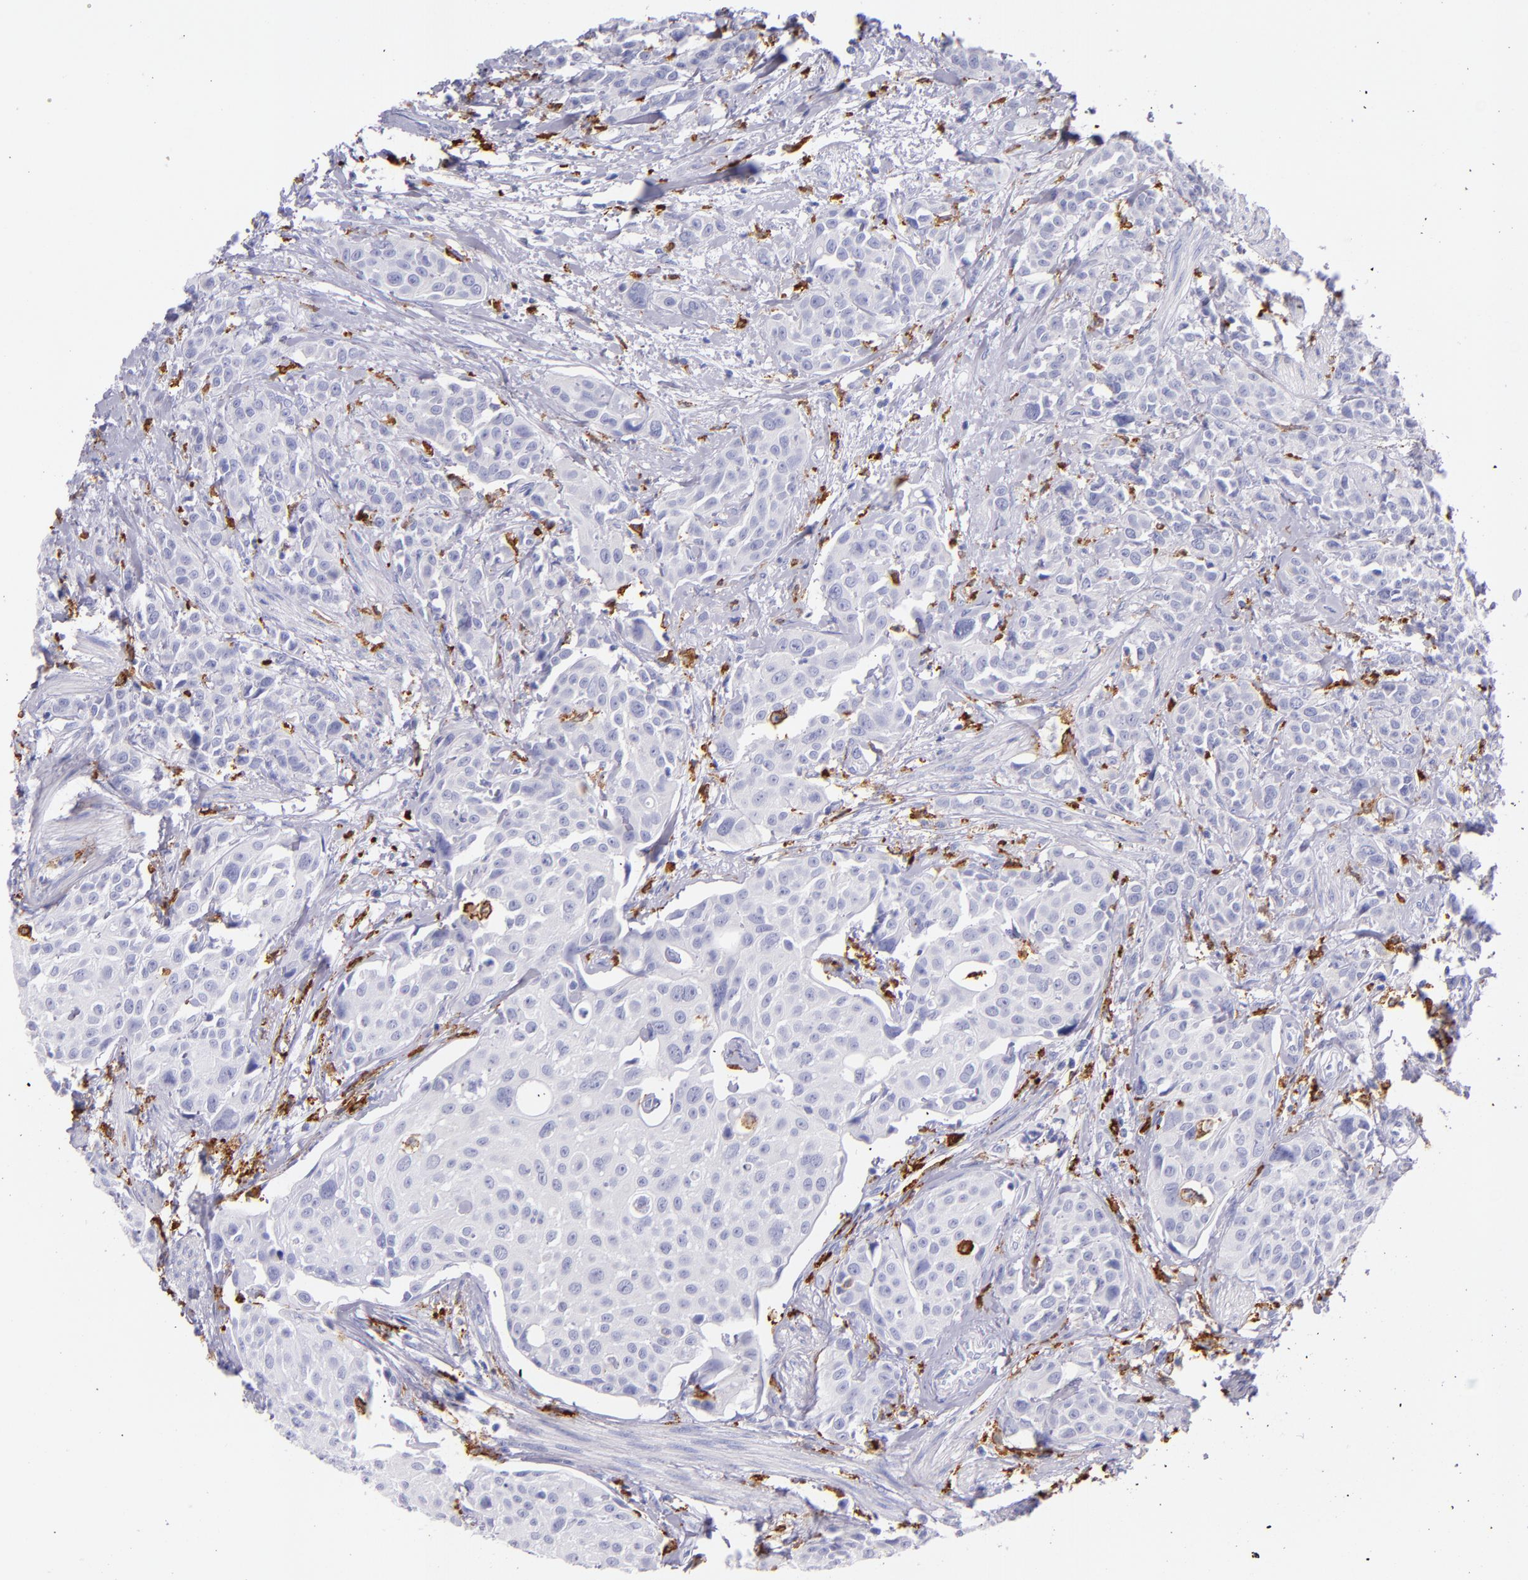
{"staining": {"intensity": "negative", "quantity": "none", "location": "none"}, "tissue": "urothelial cancer", "cell_type": "Tumor cells", "image_type": "cancer", "snomed": [{"axis": "morphology", "description": "Urothelial carcinoma, High grade"}, {"axis": "topography", "description": "Urinary bladder"}], "caption": "Immunohistochemical staining of urothelial cancer exhibits no significant positivity in tumor cells.", "gene": "CD163", "patient": {"sex": "male", "age": 56}}